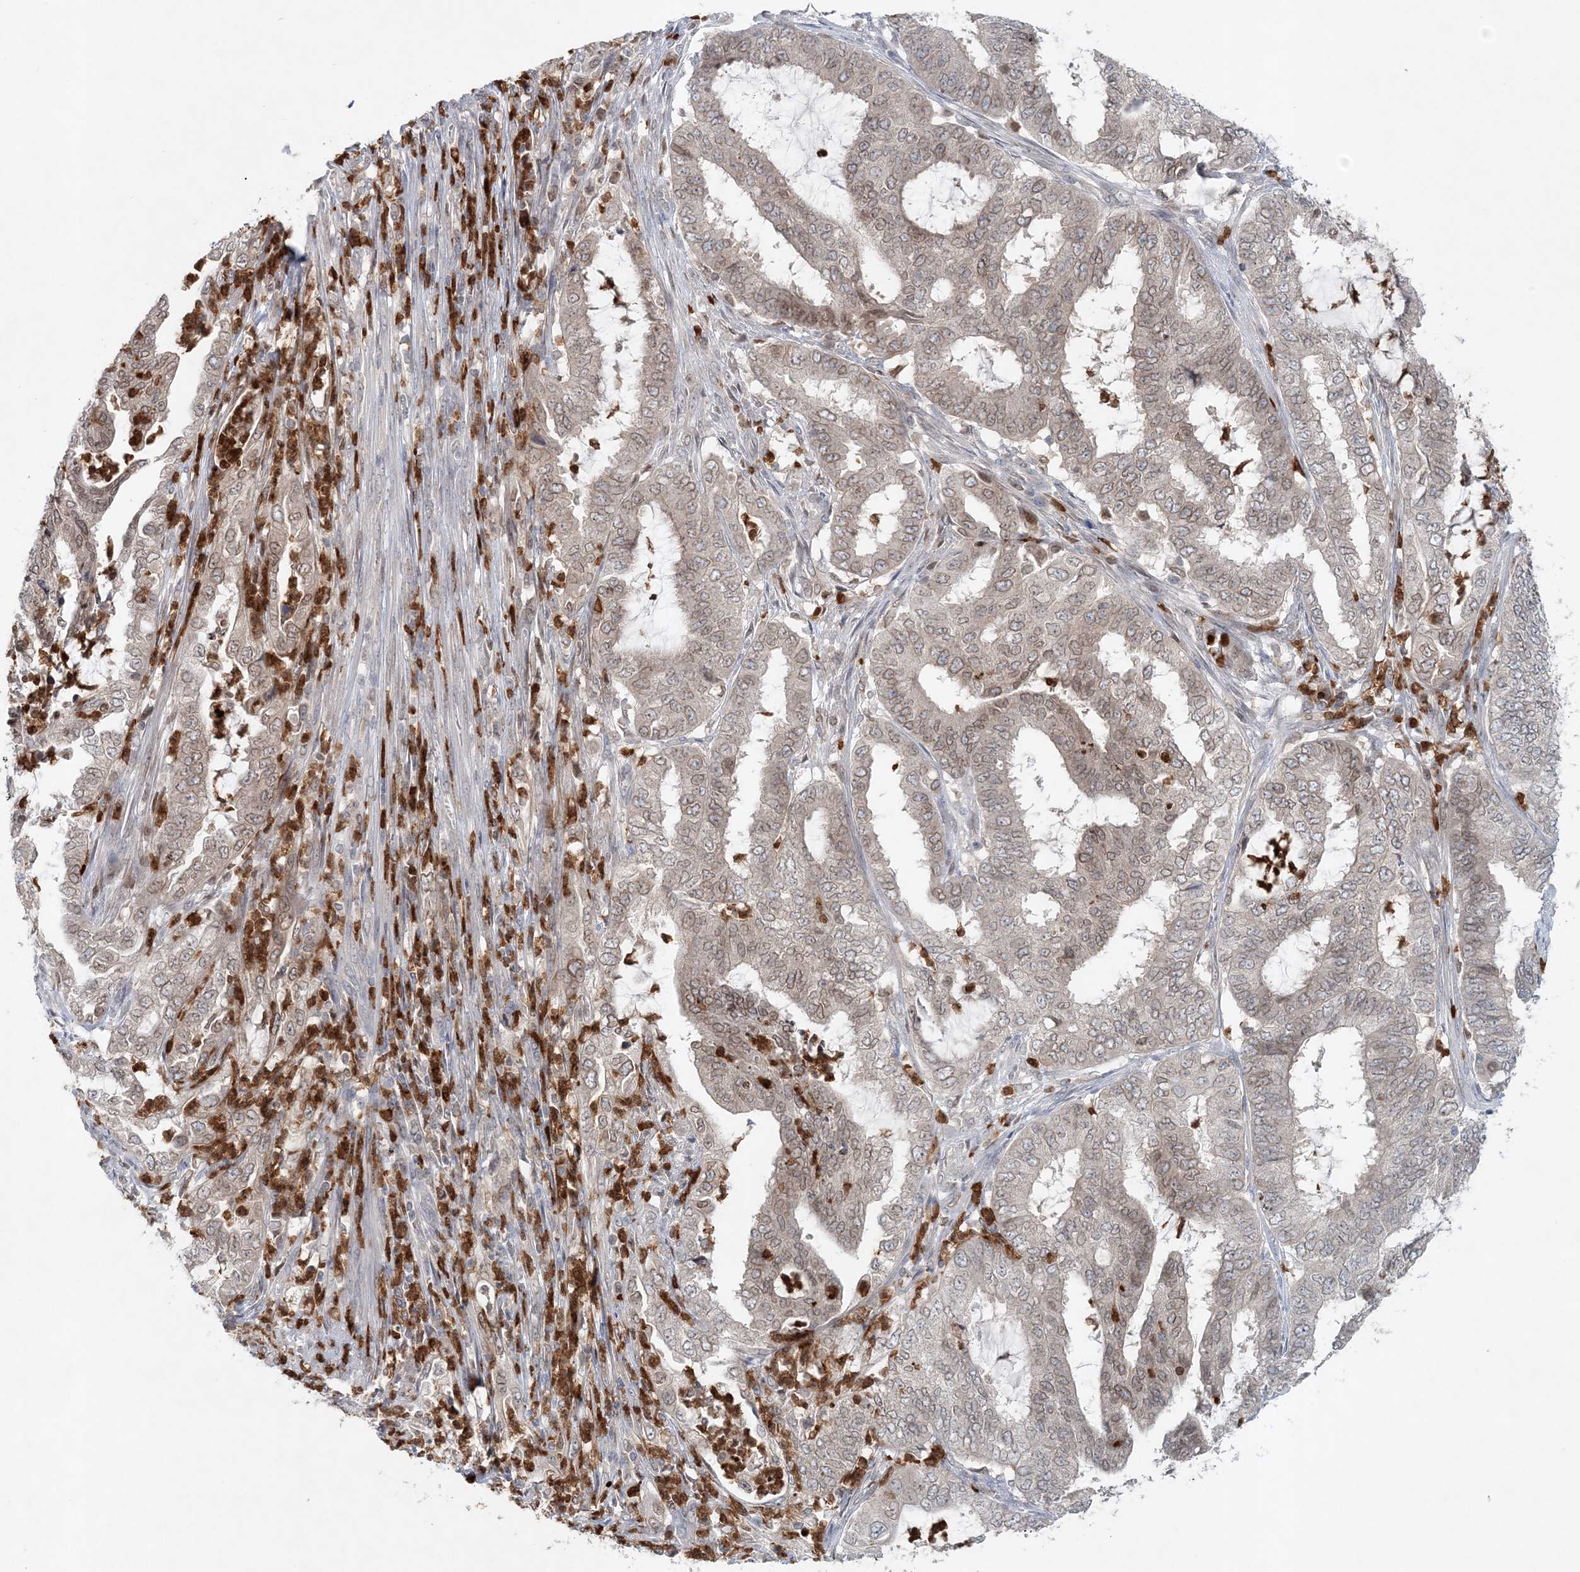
{"staining": {"intensity": "weak", "quantity": ">75%", "location": "cytoplasmic/membranous,nuclear"}, "tissue": "endometrial cancer", "cell_type": "Tumor cells", "image_type": "cancer", "snomed": [{"axis": "morphology", "description": "Adenocarcinoma, NOS"}, {"axis": "topography", "description": "Endometrium"}], "caption": "Weak cytoplasmic/membranous and nuclear protein positivity is identified in about >75% of tumor cells in endometrial cancer. The staining was performed using DAB to visualize the protein expression in brown, while the nuclei were stained in blue with hematoxylin (Magnification: 20x).", "gene": "NUP54", "patient": {"sex": "female", "age": 51}}